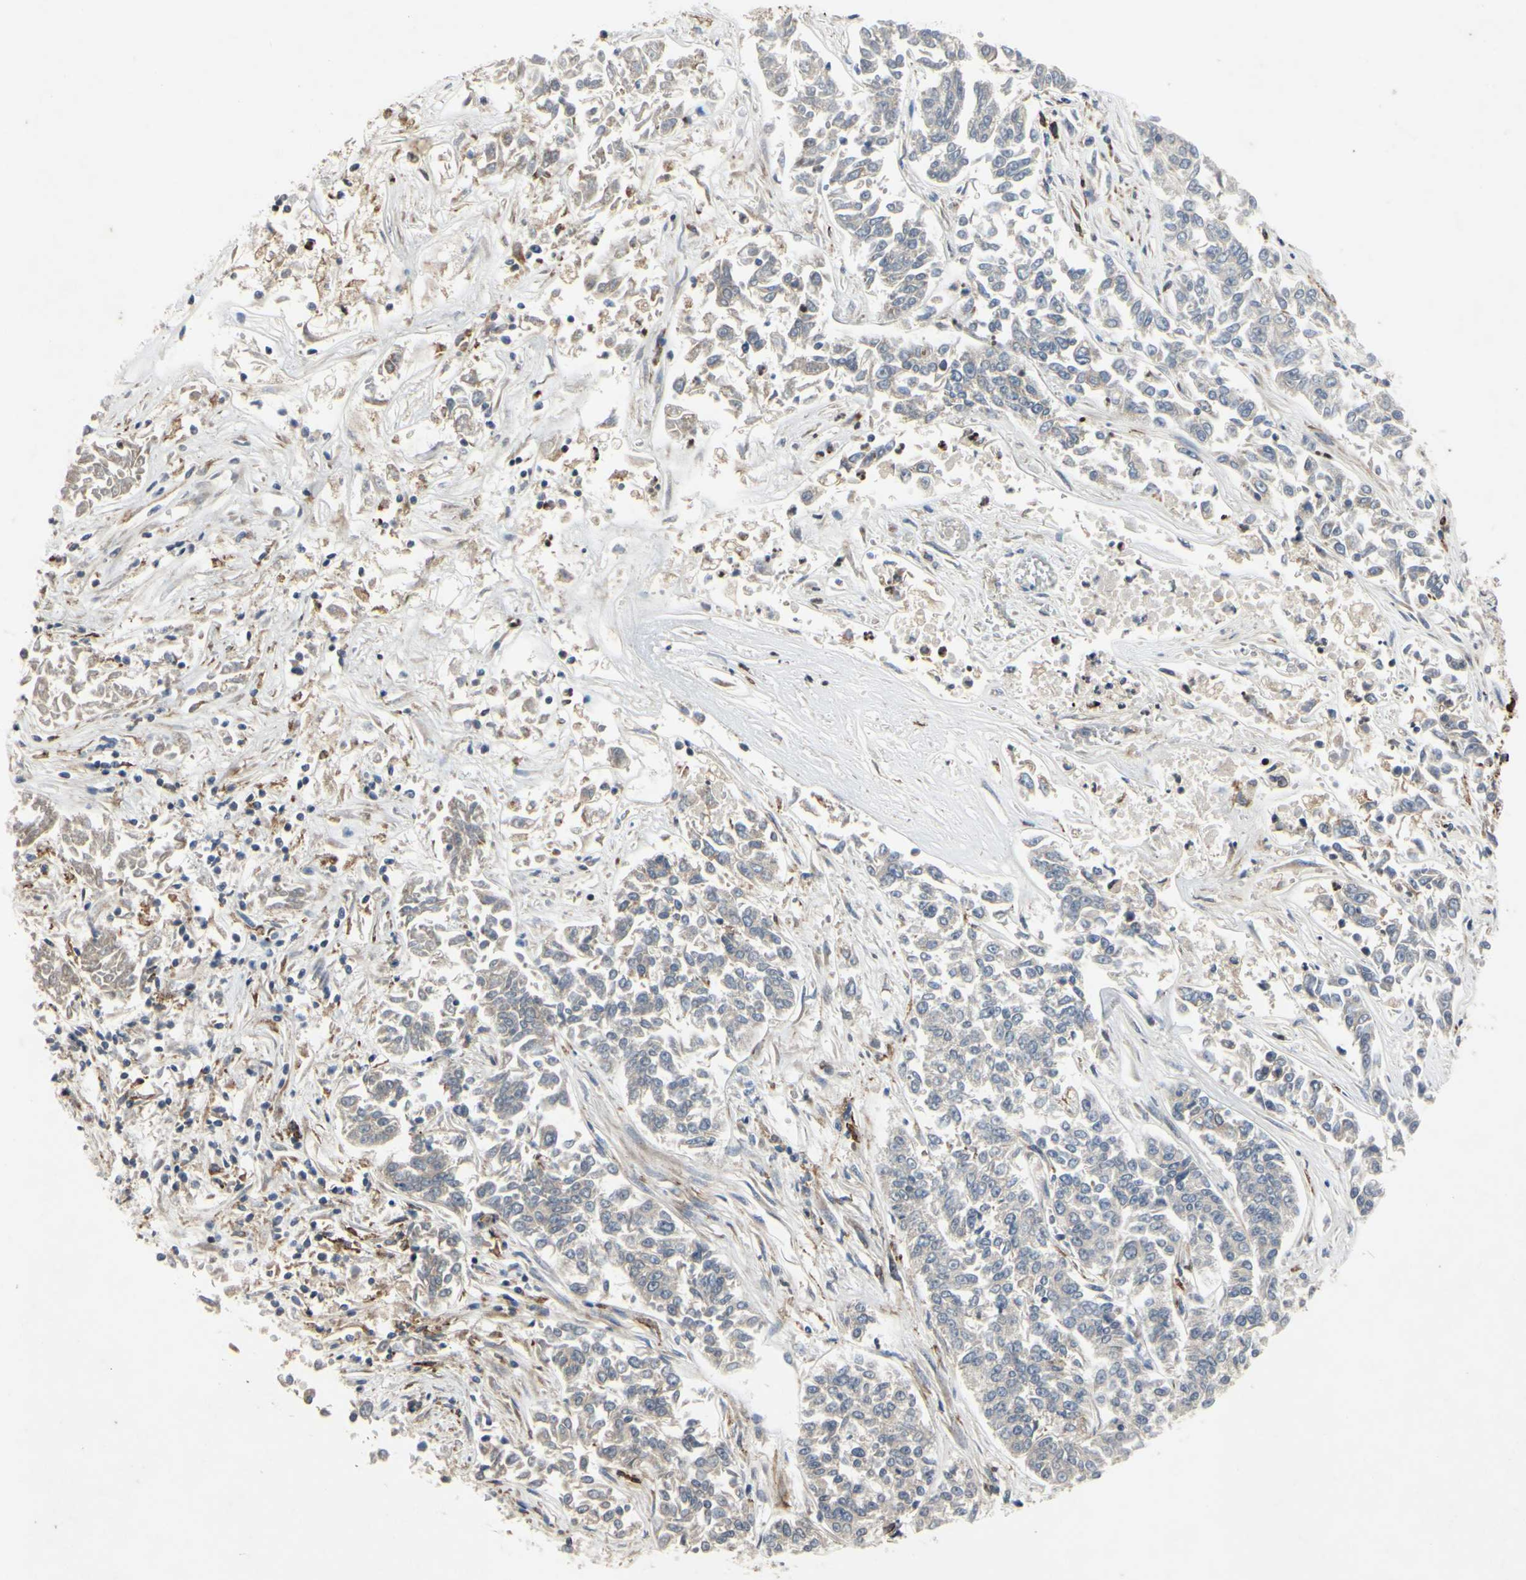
{"staining": {"intensity": "negative", "quantity": "none", "location": "none"}, "tissue": "lung cancer", "cell_type": "Tumor cells", "image_type": "cancer", "snomed": [{"axis": "morphology", "description": "Adenocarcinoma, NOS"}, {"axis": "topography", "description": "Lung"}], "caption": "This is a histopathology image of IHC staining of lung cancer, which shows no positivity in tumor cells.", "gene": "PLXNA2", "patient": {"sex": "male", "age": 84}}